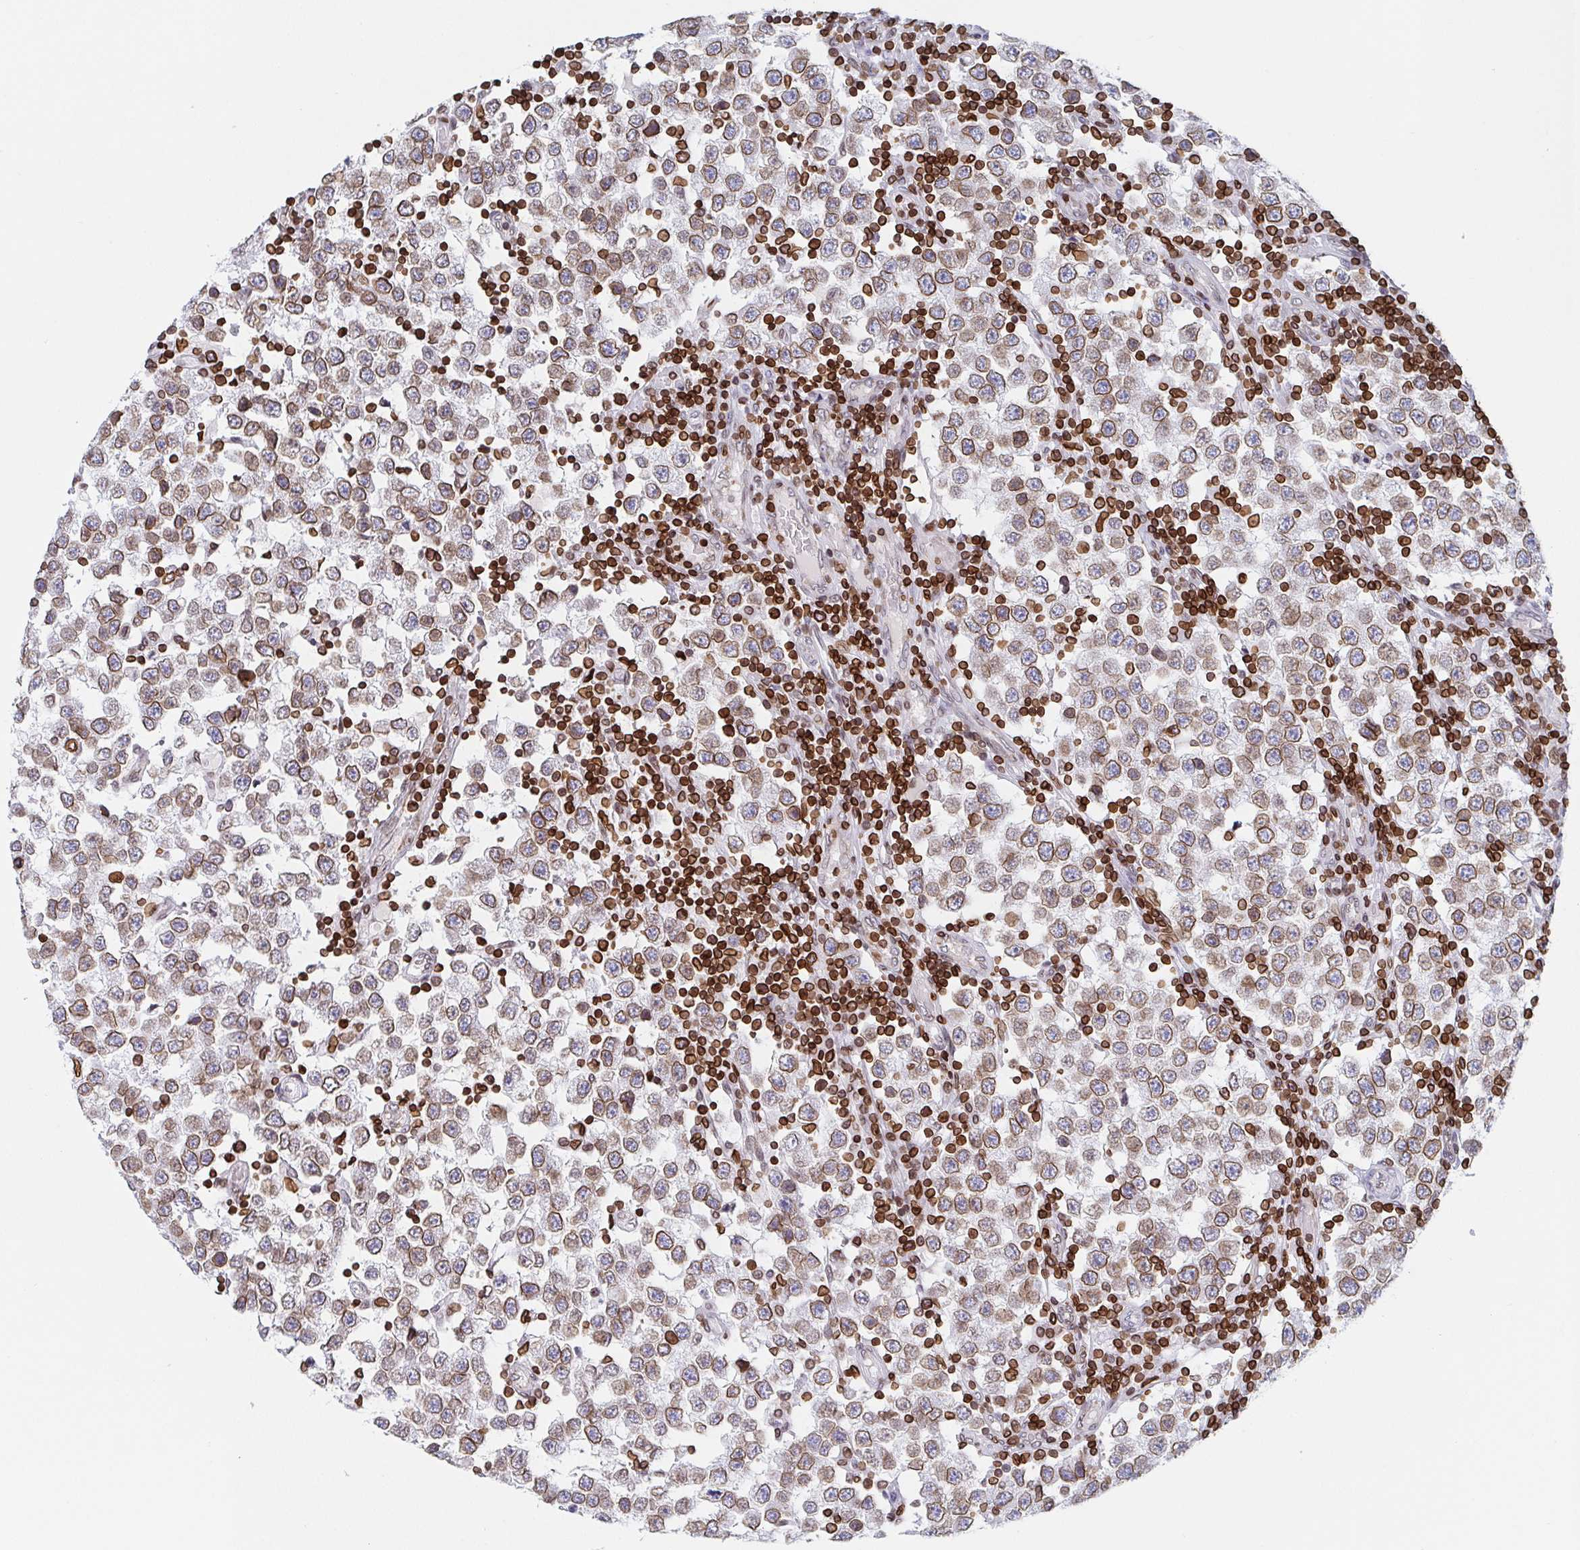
{"staining": {"intensity": "moderate", "quantity": ">75%", "location": "cytoplasmic/membranous,nuclear"}, "tissue": "testis cancer", "cell_type": "Tumor cells", "image_type": "cancer", "snomed": [{"axis": "morphology", "description": "Seminoma, NOS"}, {"axis": "topography", "description": "Testis"}], "caption": "Human testis cancer stained for a protein (brown) reveals moderate cytoplasmic/membranous and nuclear positive staining in about >75% of tumor cells.", "gene": "BTBD7", "patient": {"sex": "male", "age": 34}}